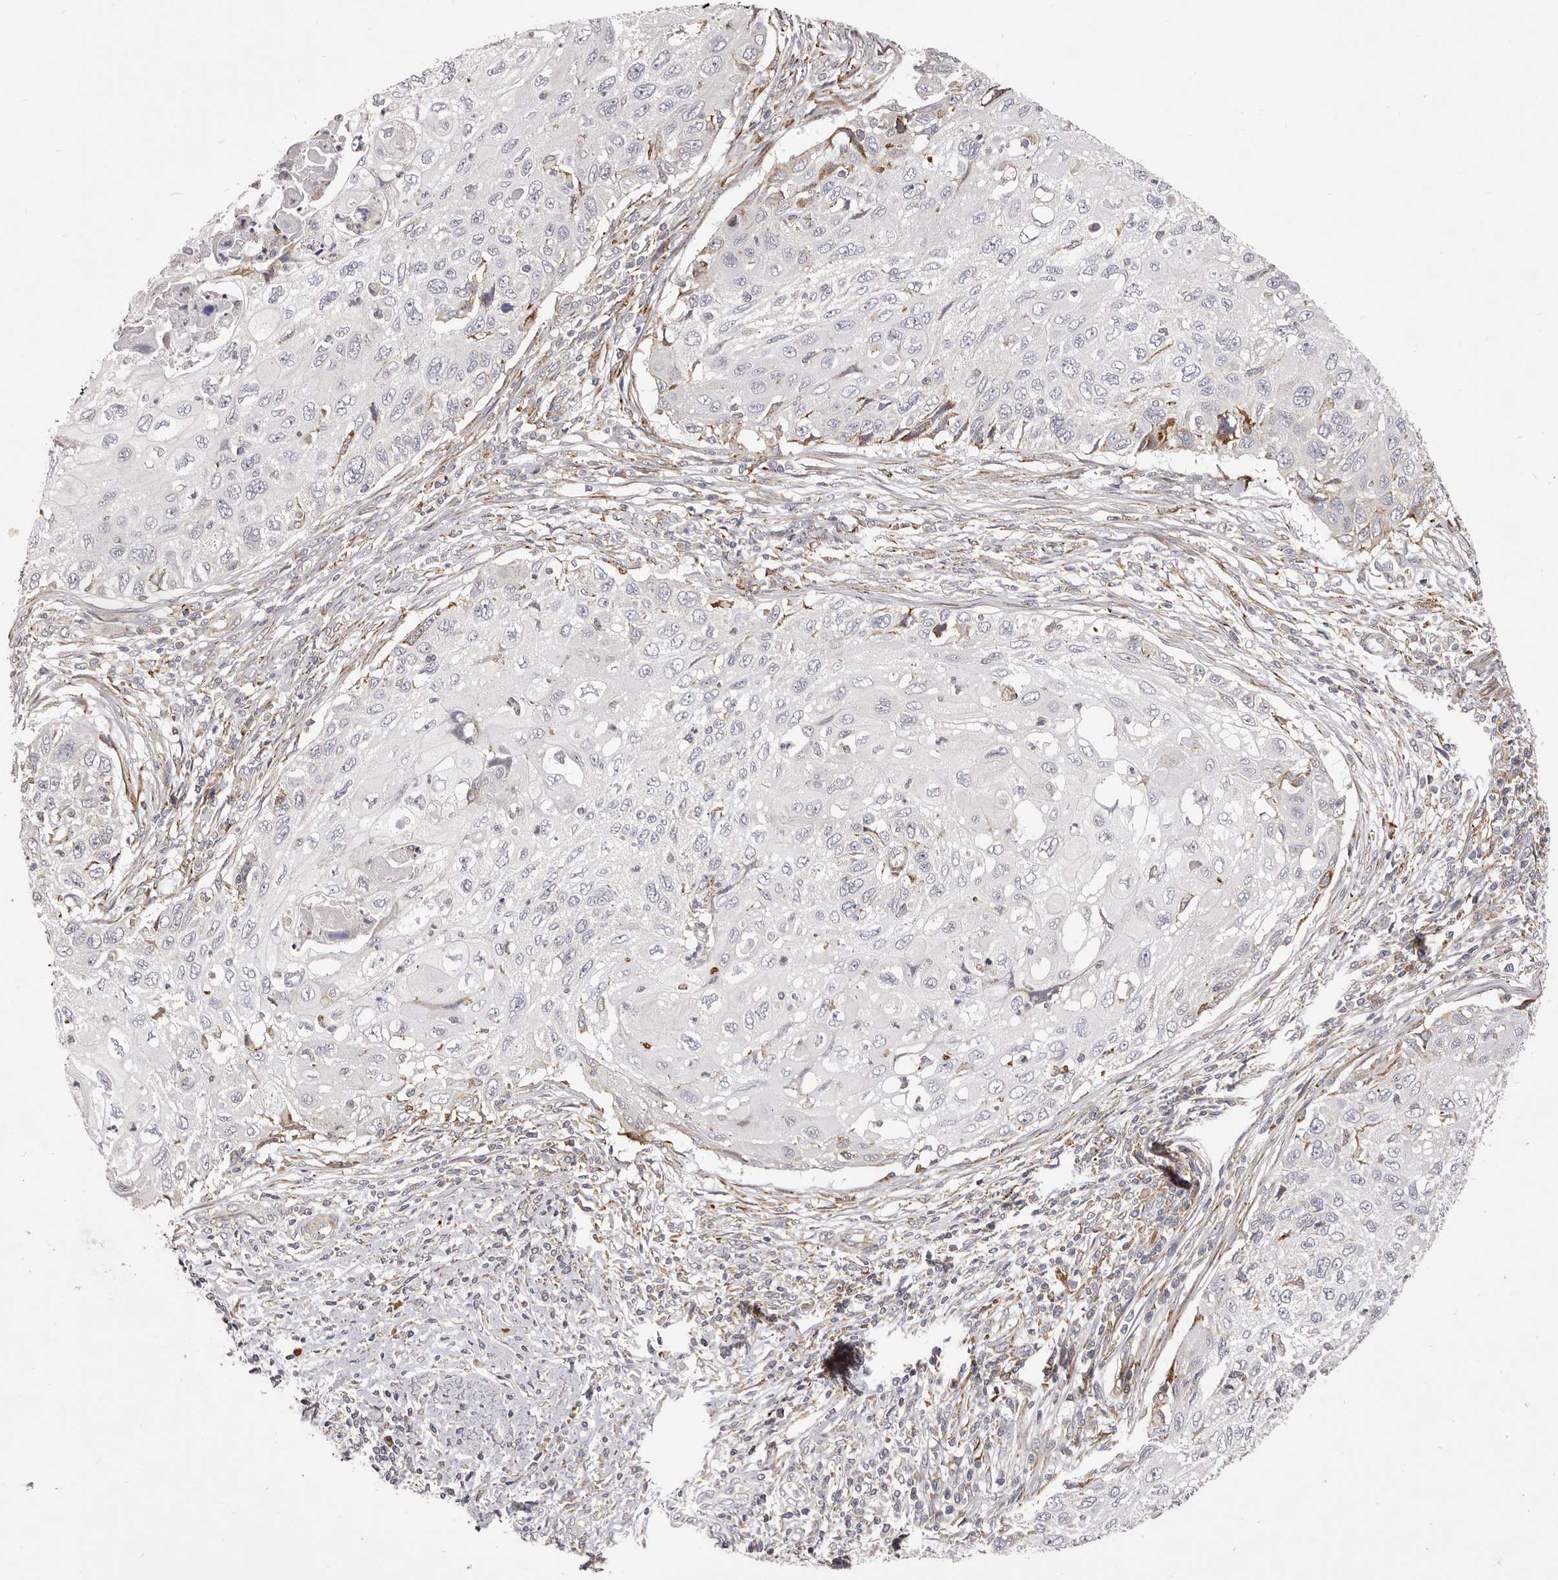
{"staining": {"intensity": "negative", "quantity": "none", "location": "none"}, "tissue": "cervical cancer", "cell_type": "Tumor cells", "image_type": "cancer", "snomed": [{"axis": "morphology", "description": "Squamous cell carcinoma, NOS"}, {"axis": "topography", "description": "Cervix"}], "caption": "Cervical cancer was stained to show a protein in brown. There is no significant expression in tumor cells.", "gene": "ALPK1", "patient": {"sex": "female", "age": 70}}